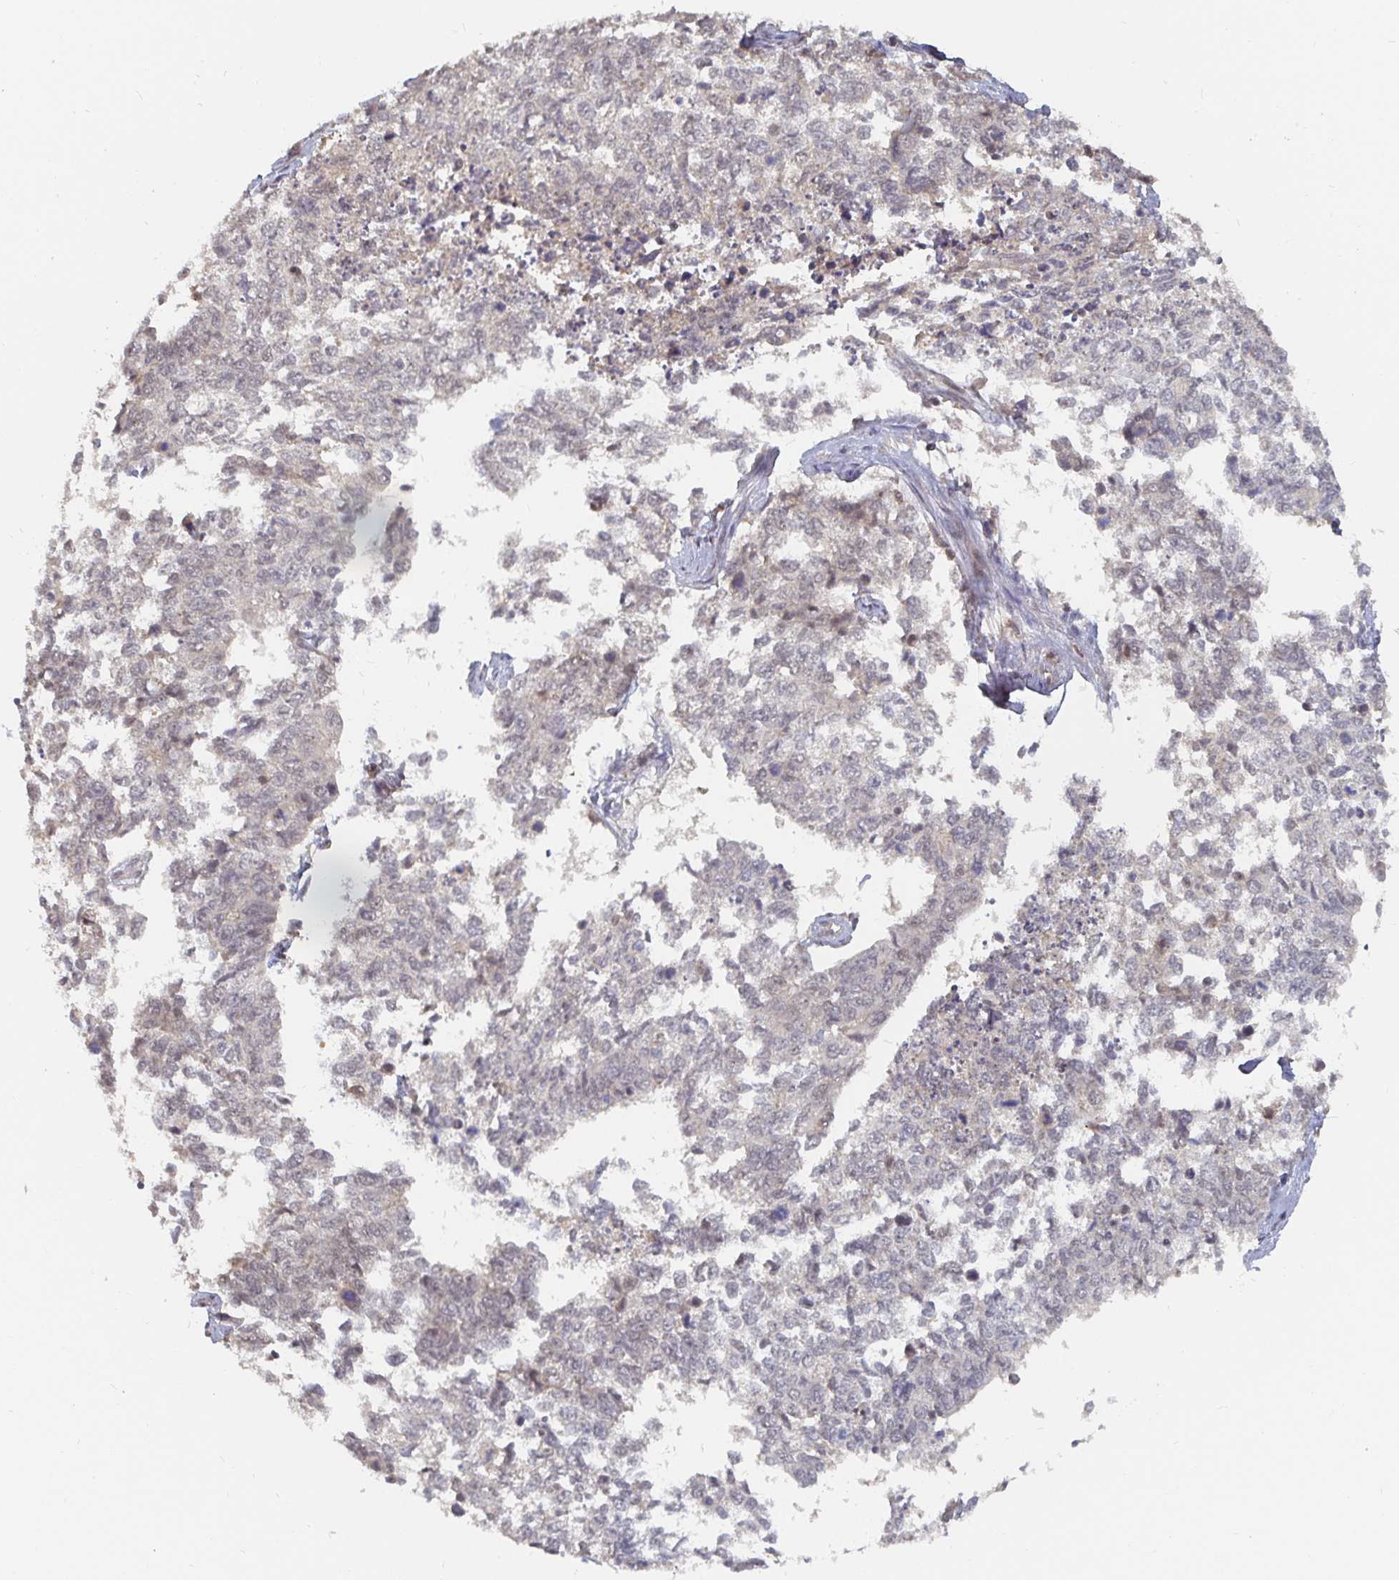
{"staining": {"intensity": "negative", "quantity": "none", "location": "none"}, "tissue": "cervical cancer", "cell_type": "Tumor cells", "image_type": "cancer", "snomed": [{"axis": "morphology", "description": "Adenocarcinoma, NOS"}, {"axis": "topography", "description": "Cervix"}], "caption": "This is an immunohistochemistry micrograph of cervical adenocarcinoma. There is no expression in tumor cells.", "gene": "LRP5", "patient": {"sex": "female", "age": 63}}